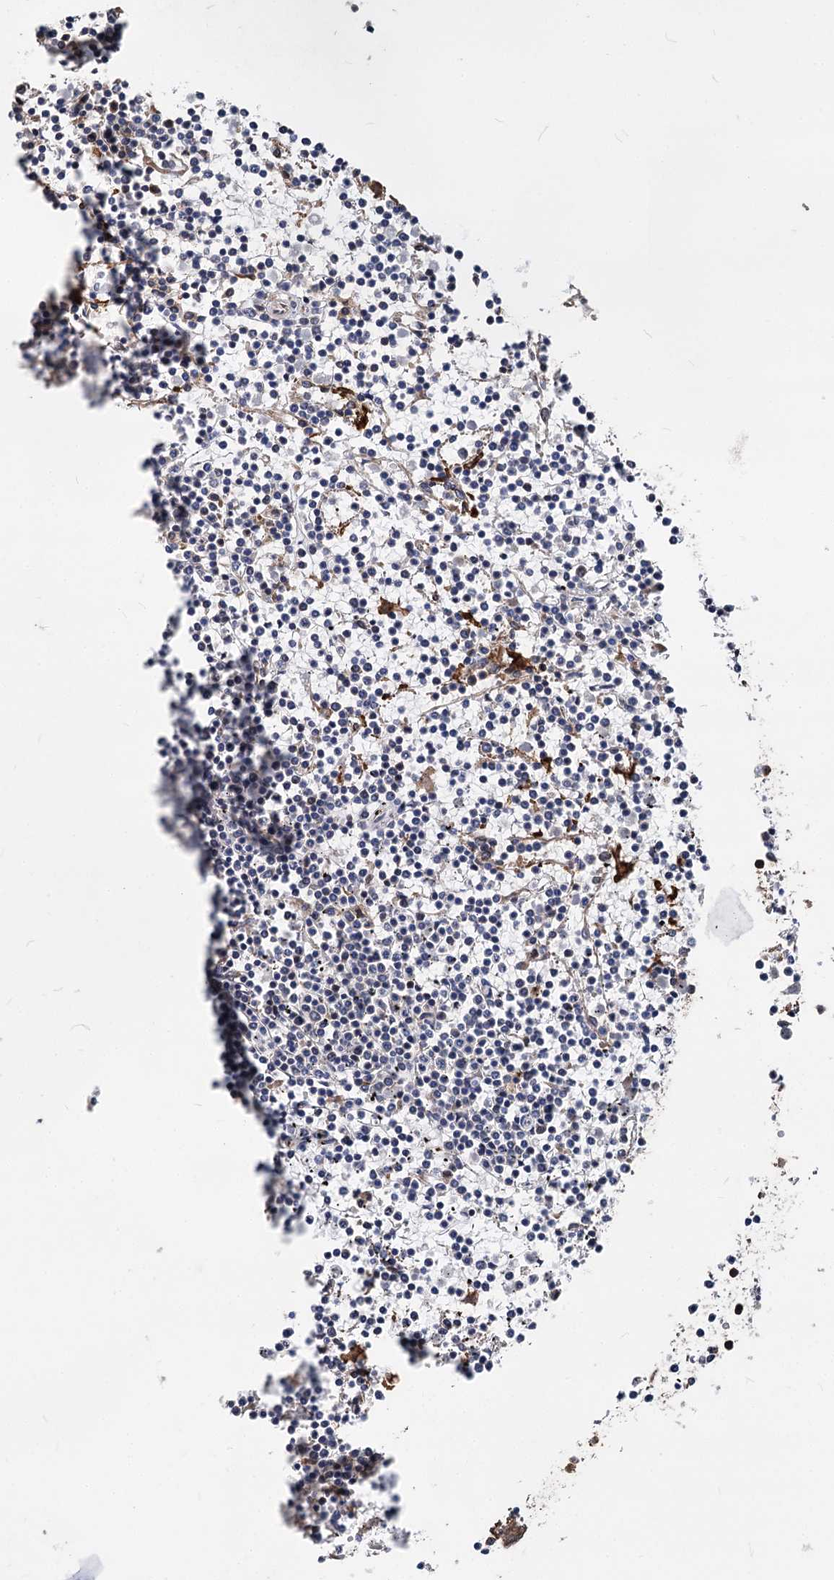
{"staining": {"intensity": "negative", "quantity": "none", "location": "none"}, "tissue": "lymphoma", "cell_type": "Tumor cells", "image_type": "cancer", "snomed": [{"axis": "morphology", "description": "Malignant lymphoma, non-Hodgkin's type, Low grade"}, {"axis": "topography", "description": "Spleen"}], "caption": "Lymphoma stained for a protein using immunohistochemistry (IHC) displays no expression tumor cells.", "gene": "STIM1", "patient": {"sex": "female", "age": 19}}